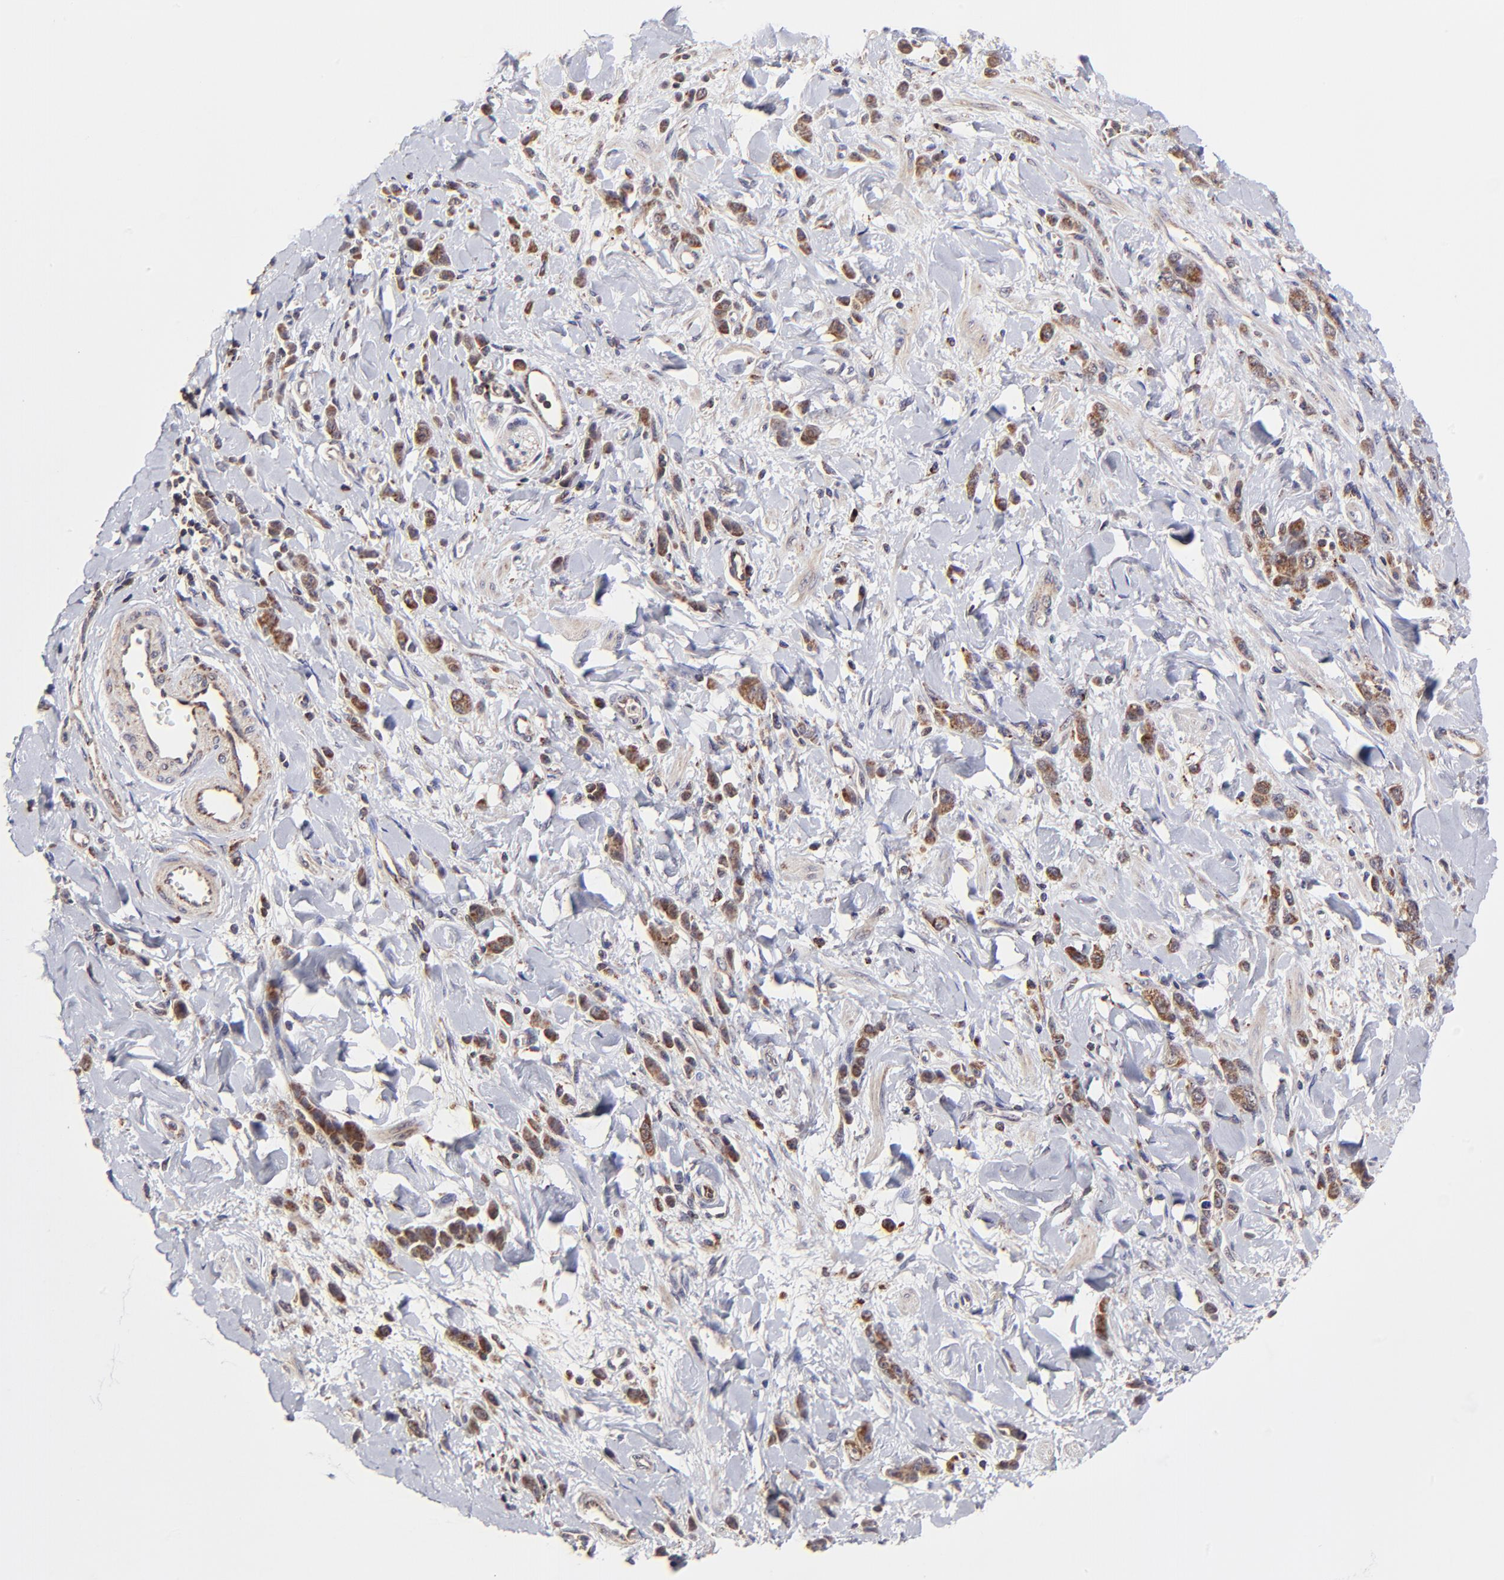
{"staining": {"intensity": "moderate", "quantity": ">75%", "location": "cytoplasmic/membranous"}, "tissue": "stomach cancer", "cell_type": "Tumor cells", "image_type": "cancer", "snomed": [{"axis": "morphology", "description": "Normal tissue, NOS"}, {"axis": "morphology", "description": "Adenocarcinoma, NOS"}, {"axis": "topography", "description": "Stomach"}], "caption": "Immunohistochemistry micrograph of human stomach adenocarcinoma stained for a protein (brown), which shows medium levels of moderate cytoplasmic/membranous expression in about >75% of tumor cells.", "gene": "MAP2K7", "patient": {"sex": "male", "age": 82}}